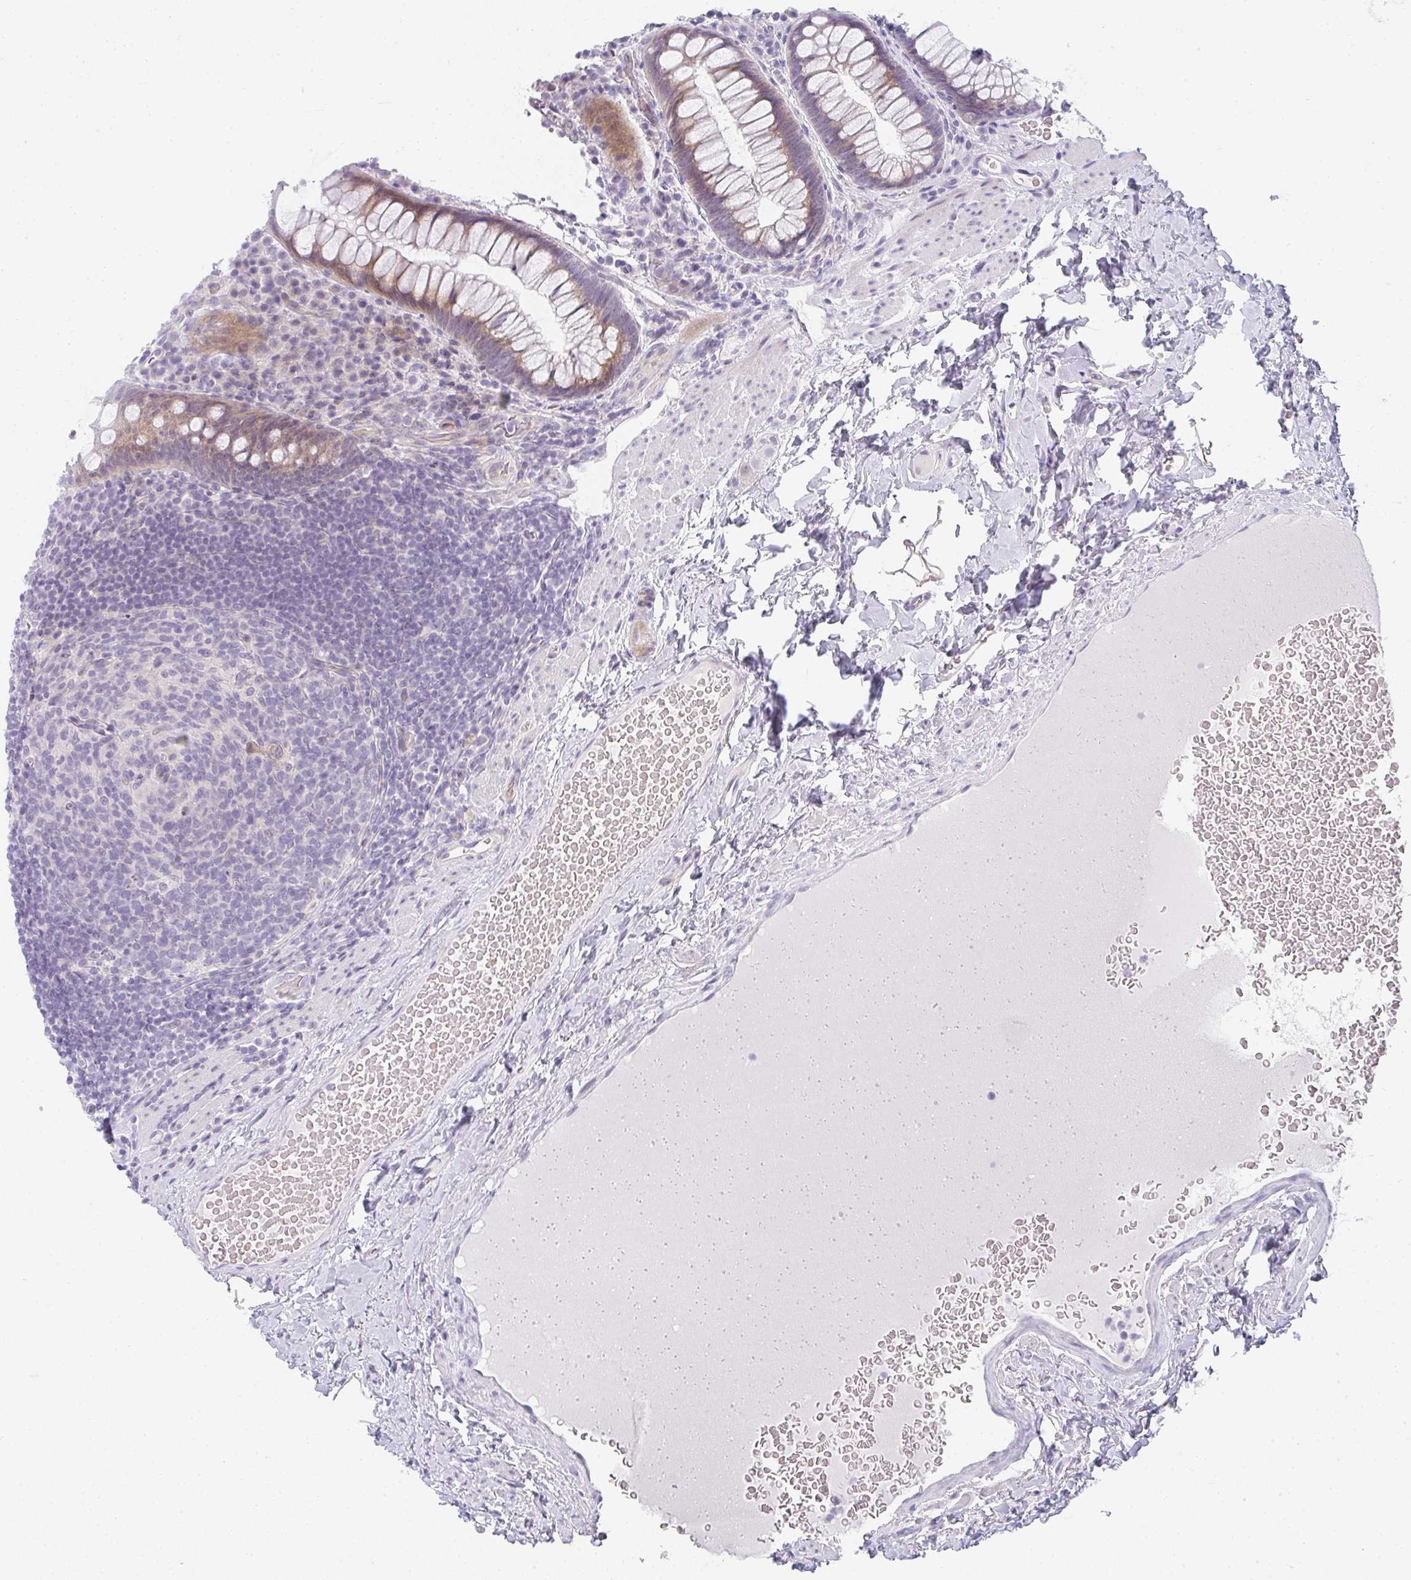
{"staining": {"intensity": "moderate", "quantity": "25%-75%", "location": "cytoplasmic/membranous"}, "tissue": "rectum", "cell_type": "Glandular cells", "image_type": "normal", "snomed": [{"axis": "morphology", "description": "Normal tissue, NOS"}, {"axis": "topography", "description": "Rectum"}], "caption": "A brown stain labels moderate cytoplasmic/membranous positivity of a protein in glandular cells of benign human rectum. The staining is performed using DAB (3,3'-diaminobenzidine) brown chromogen to label protein expression. The nuclei are counter-stained blue using hematoxylin.", "gene": "NEU2", "patient": {"sex": "female", "age": 69}}